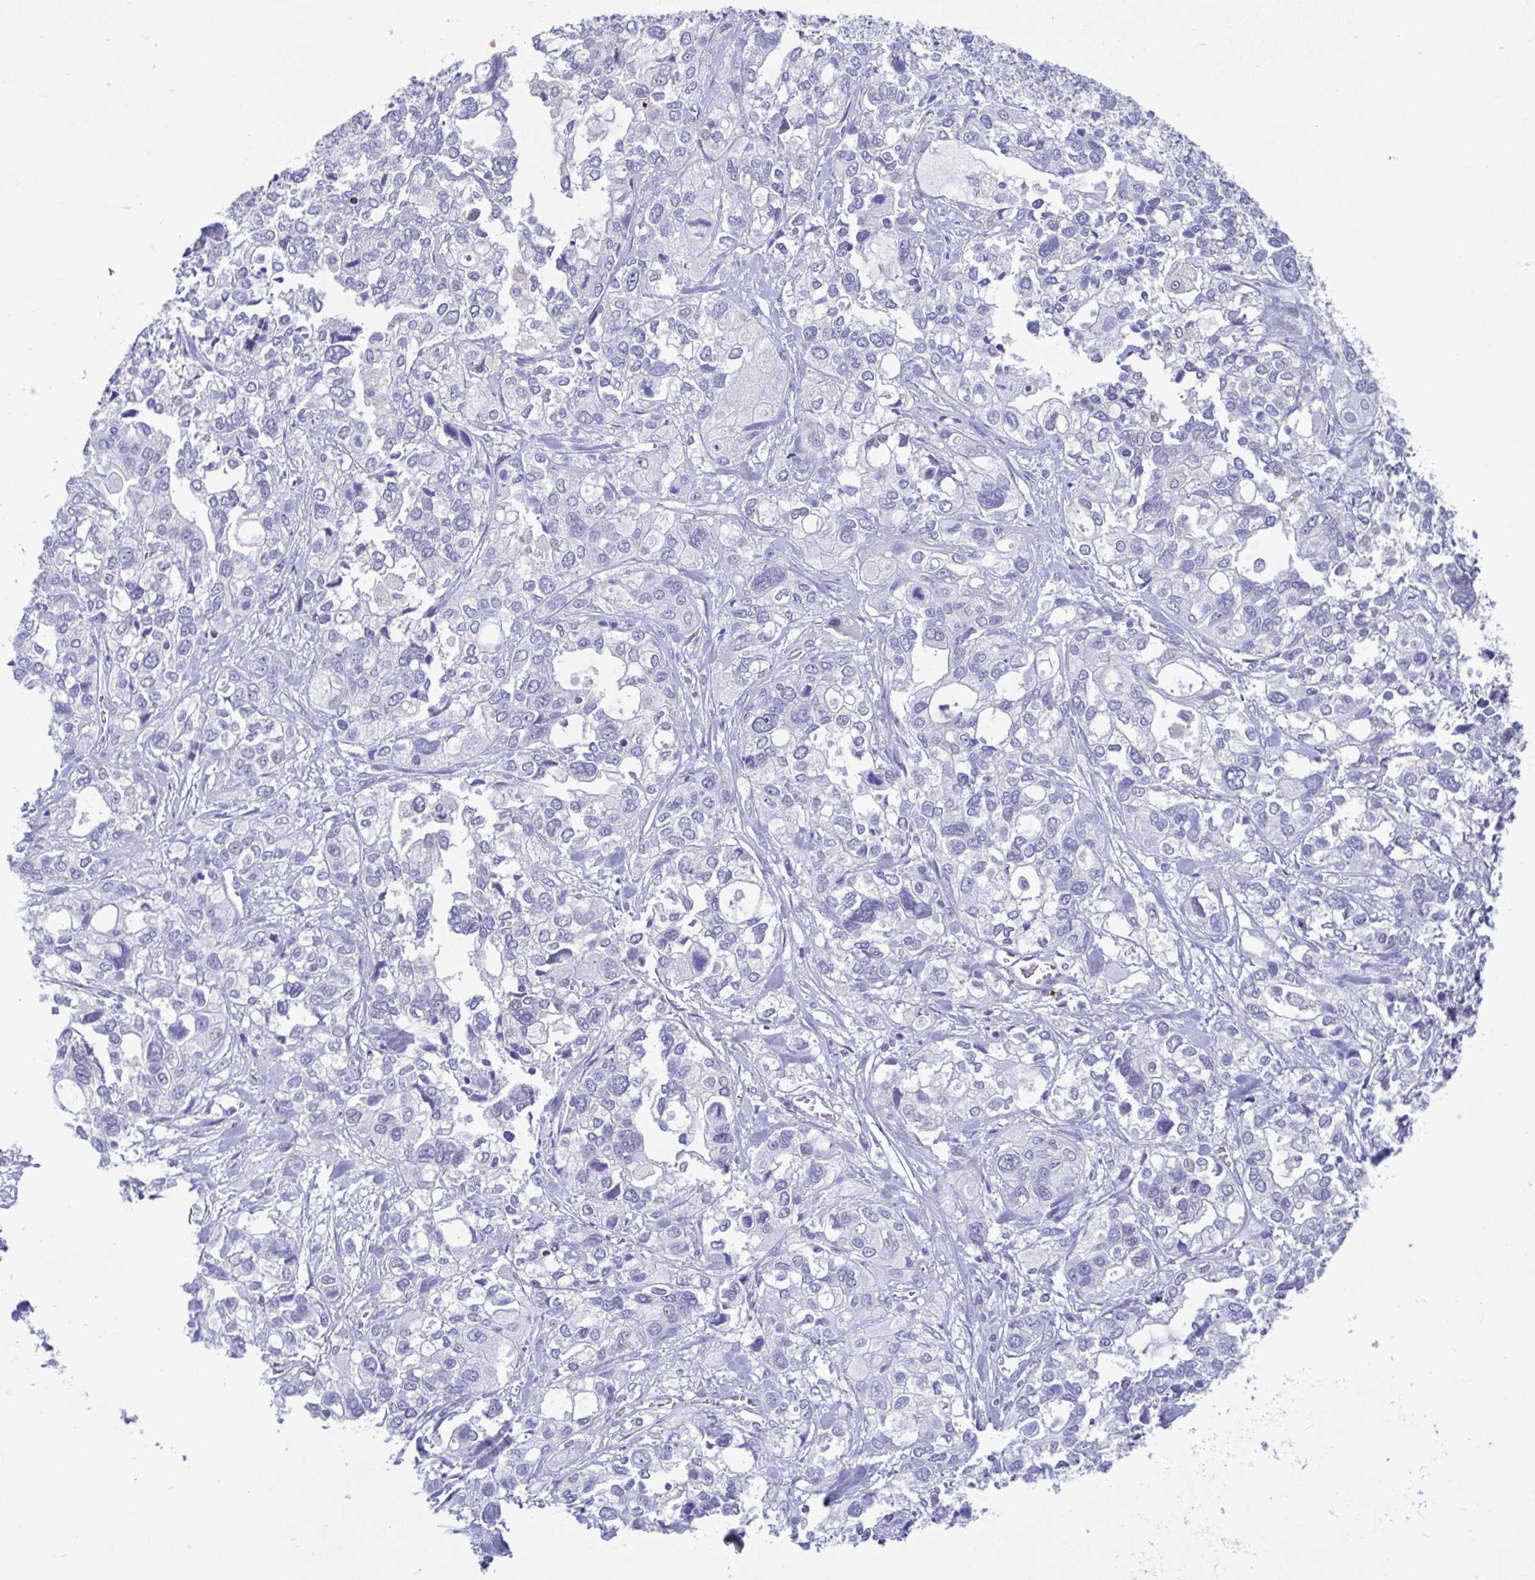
{"staining": {"intensity": "negative", "quantity": "none", "location": "none"}, "tissue": "stomach cancer", "cell_type": "Tumor cells", "image_type": "cancer", "snomed": [{"axis": "morphology", "description": "Adenocarcinoma, NOS"}, {"axis": "topography", "description": "Stomach, upper"}], "caption": "A histopathology image of human stomach cancer (adenocarcinoma) is negative for staining in tumor cells. (Stains: DAB (3,3'-diaminobenzidine) immunohistochemistry with hematoxylin counter stain, Microscopy: brightfield microscopy at high magnification).", "gene": "PERM1", "patient": {"sex": "female", "age": 81}}